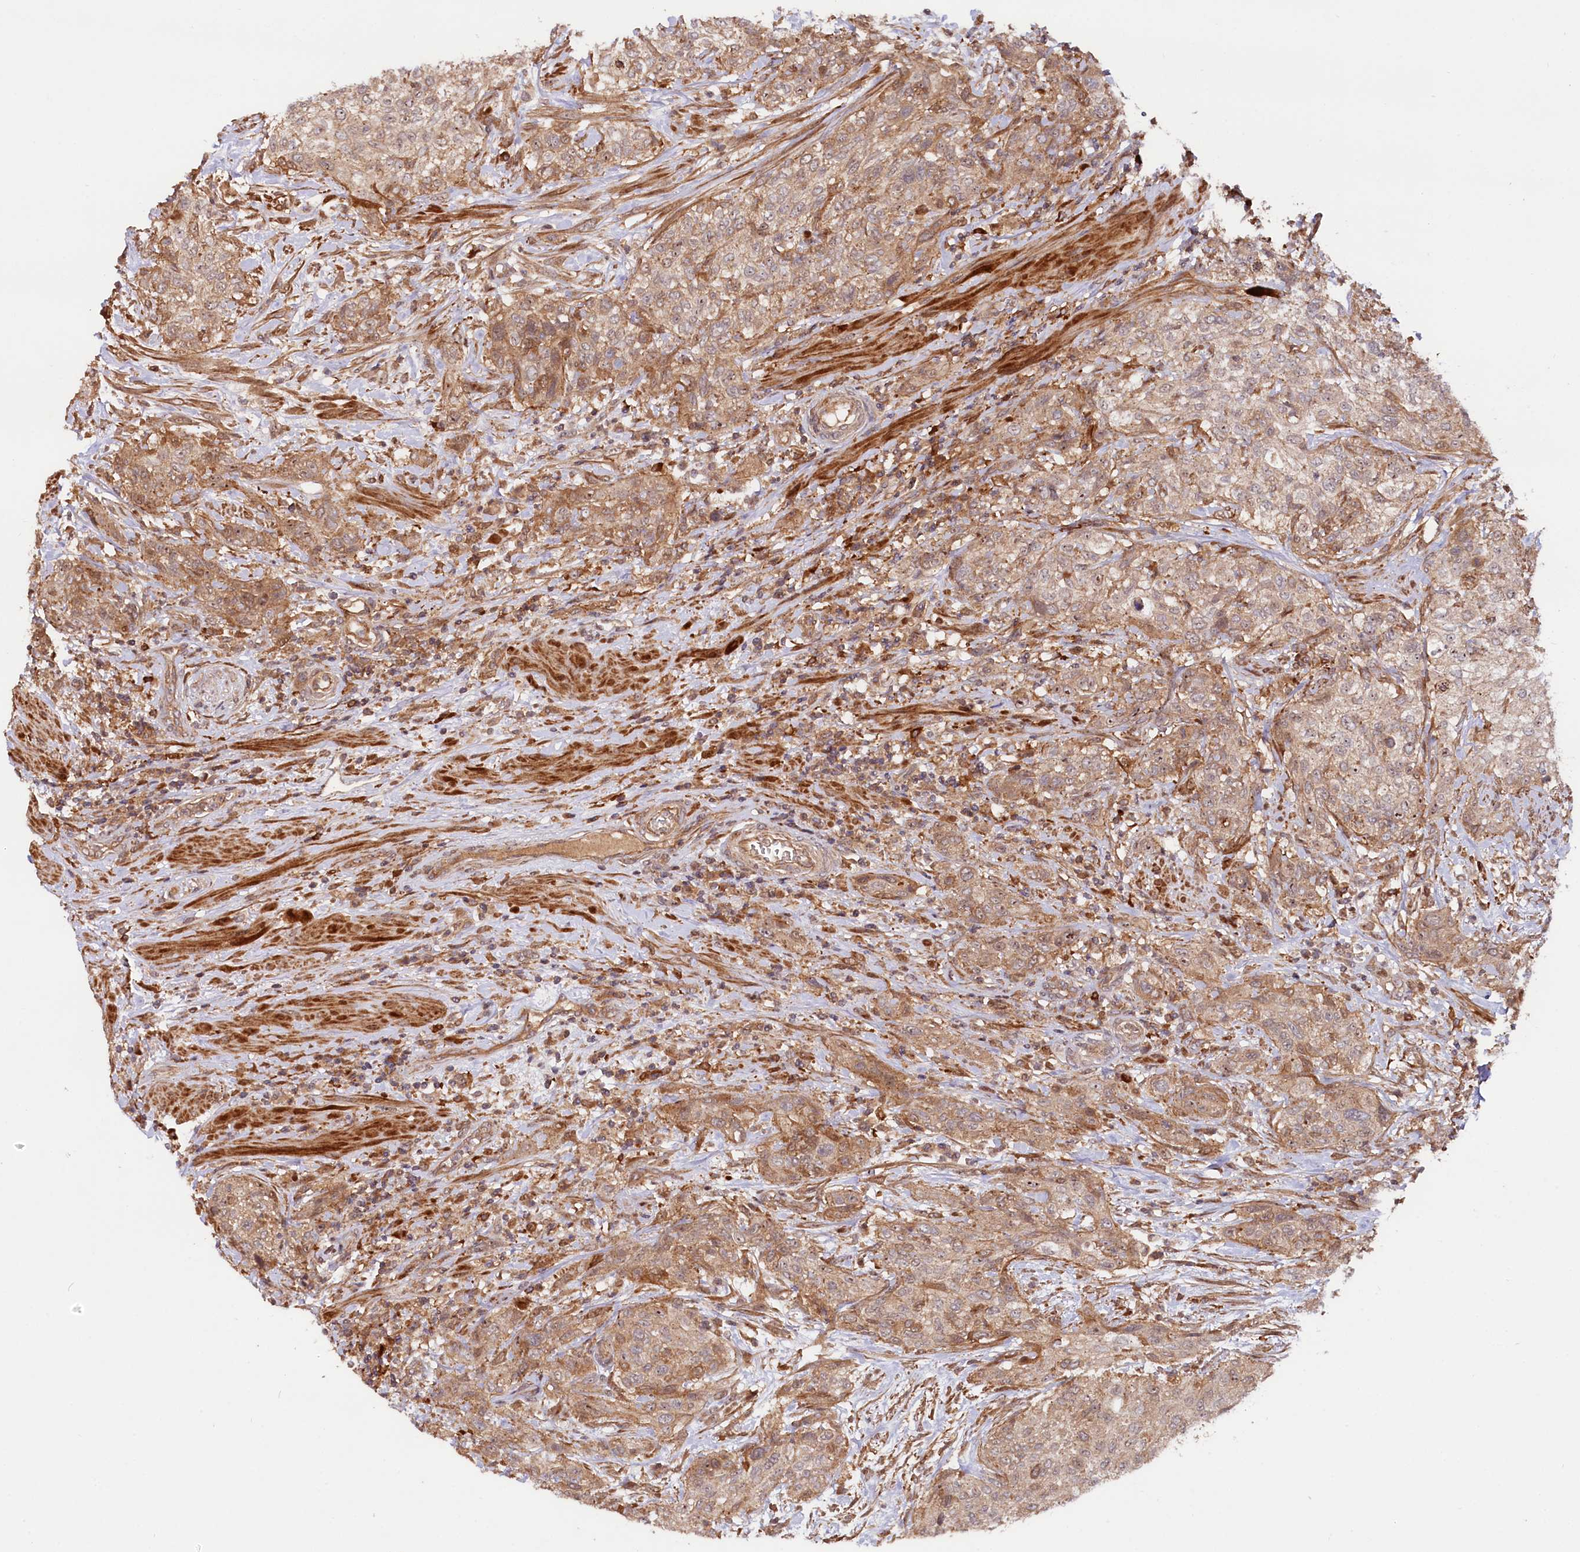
{"staining": {"intensity": "moderate", "quantity": ">75%", "location": "cytoplasmic/membranous"}, "tissue": "urothelial cancer", "cell_type": "Tumor cells", "image_type": "cancer", "snomed": [{"axis": "morphology", "description": "Normal tissue, NOS"}, {"axis": "morphology", "description": "Urothelial carcinoma, NOS"}, {"axis": "topography", "description": "Urinary bladder"}, {"axis": "topography", "description": "Peripheral nerve tissue"}], "caption": "Immunohistochemical staining of human transitional cell carcinoma exhibits moderate cytoplasmic/membranous protein expression in approximately >75% of tumor cells. Nuclei are stained in blue.", "gene": "NEDD1", "patient": {"sex": "male", "age": 35}}